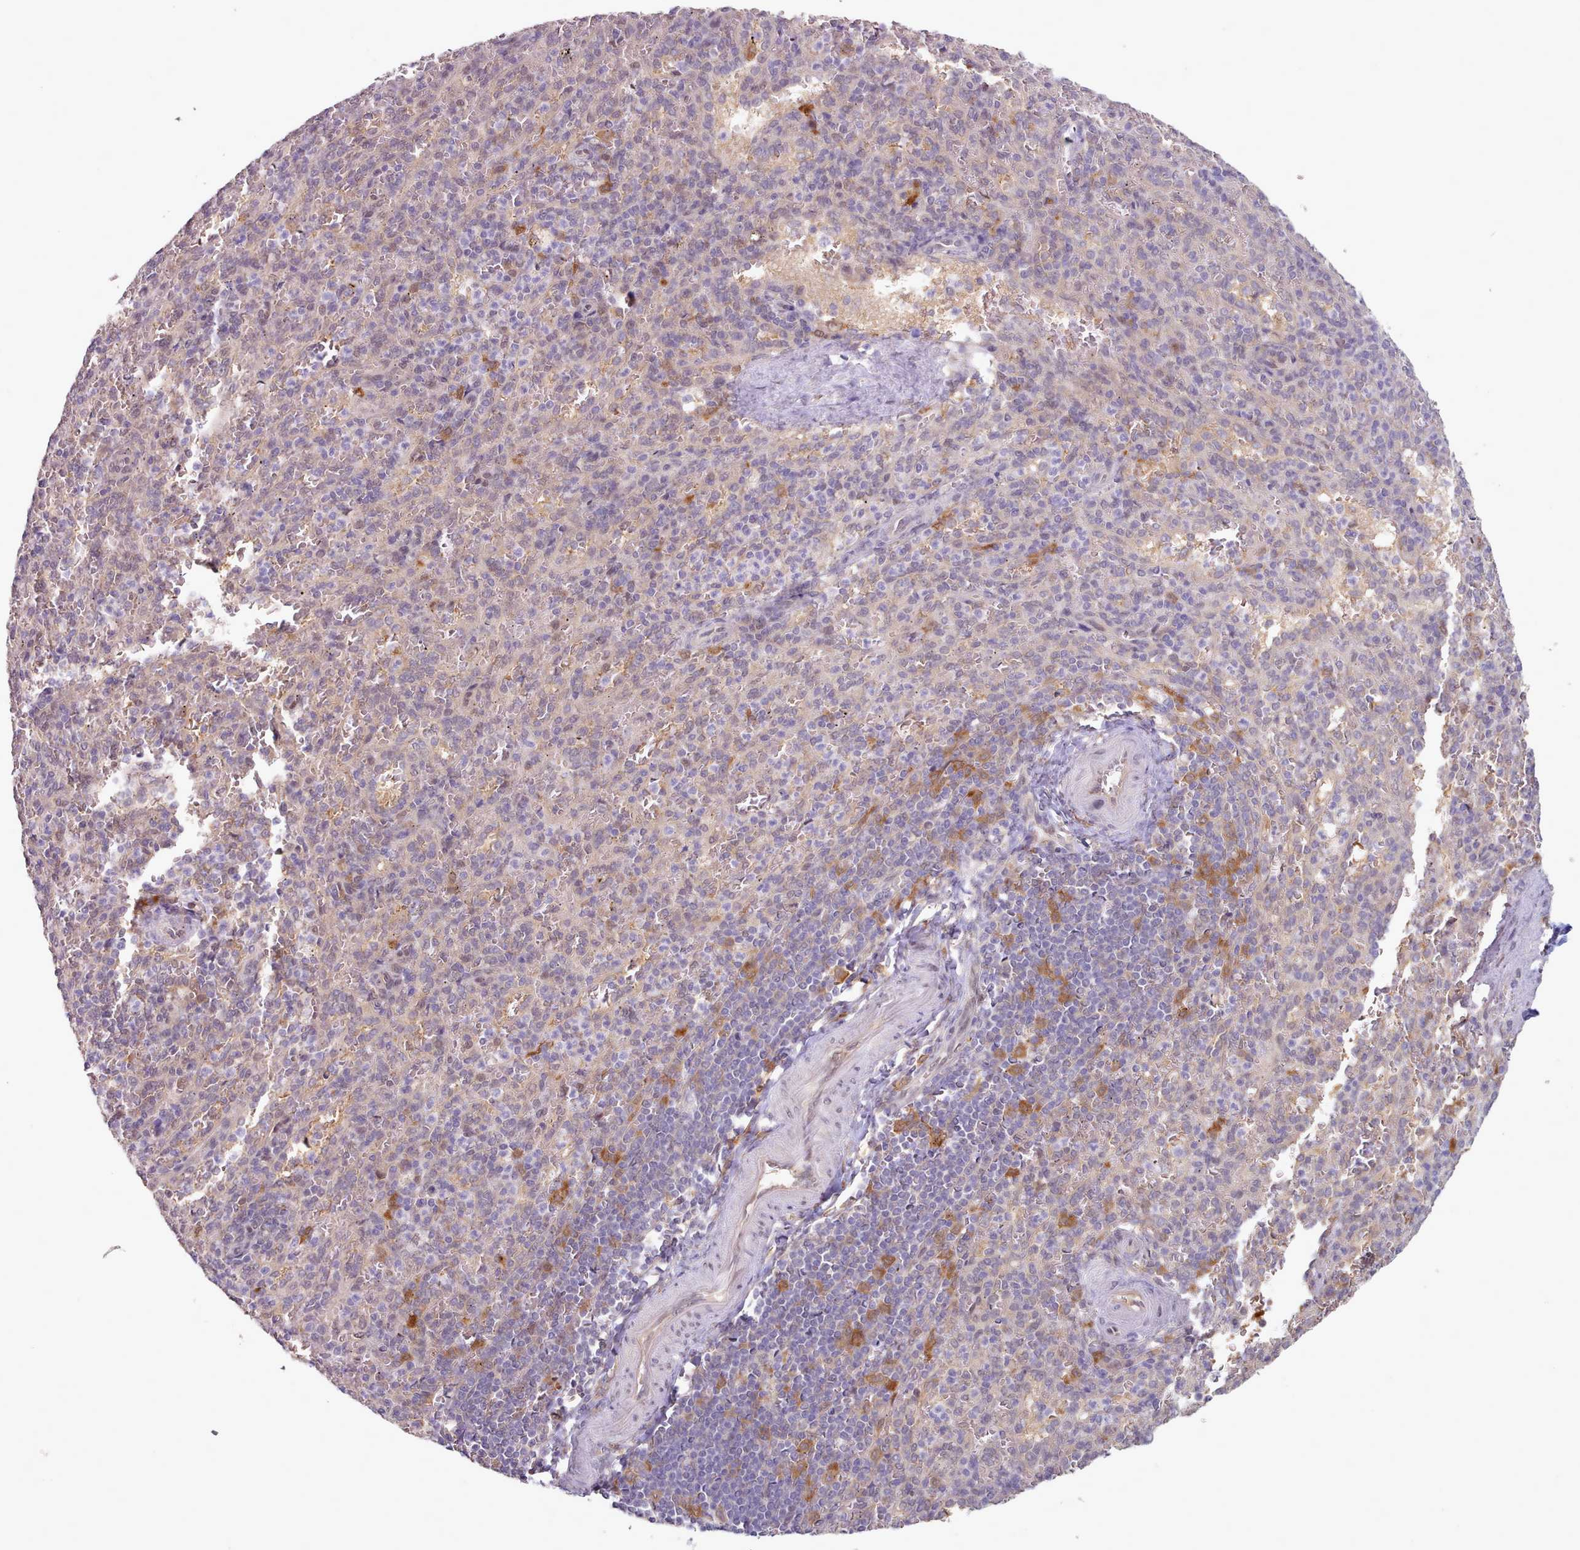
{"staining": {"intensity": "moderate", "quantity": "<25%", "location": "cytoplasmic/membranous"}, "tissue": "spleen", "cell_type": "Cells in red pulp", "image_type": "normal", "snomed": [{"axis": "morphology", "description": "Normal tissue, NOS"}, {"axis": "topography", "description": "Spleen"}], "caption": "This image exhibits immunohistochemistry staining of normal spleen, with low moderate cytoplasmic/membranous expression in approximately <25% of cells in red pulp.", "gene": "CES3", "patient": {"sex": "female", "age": 21}}